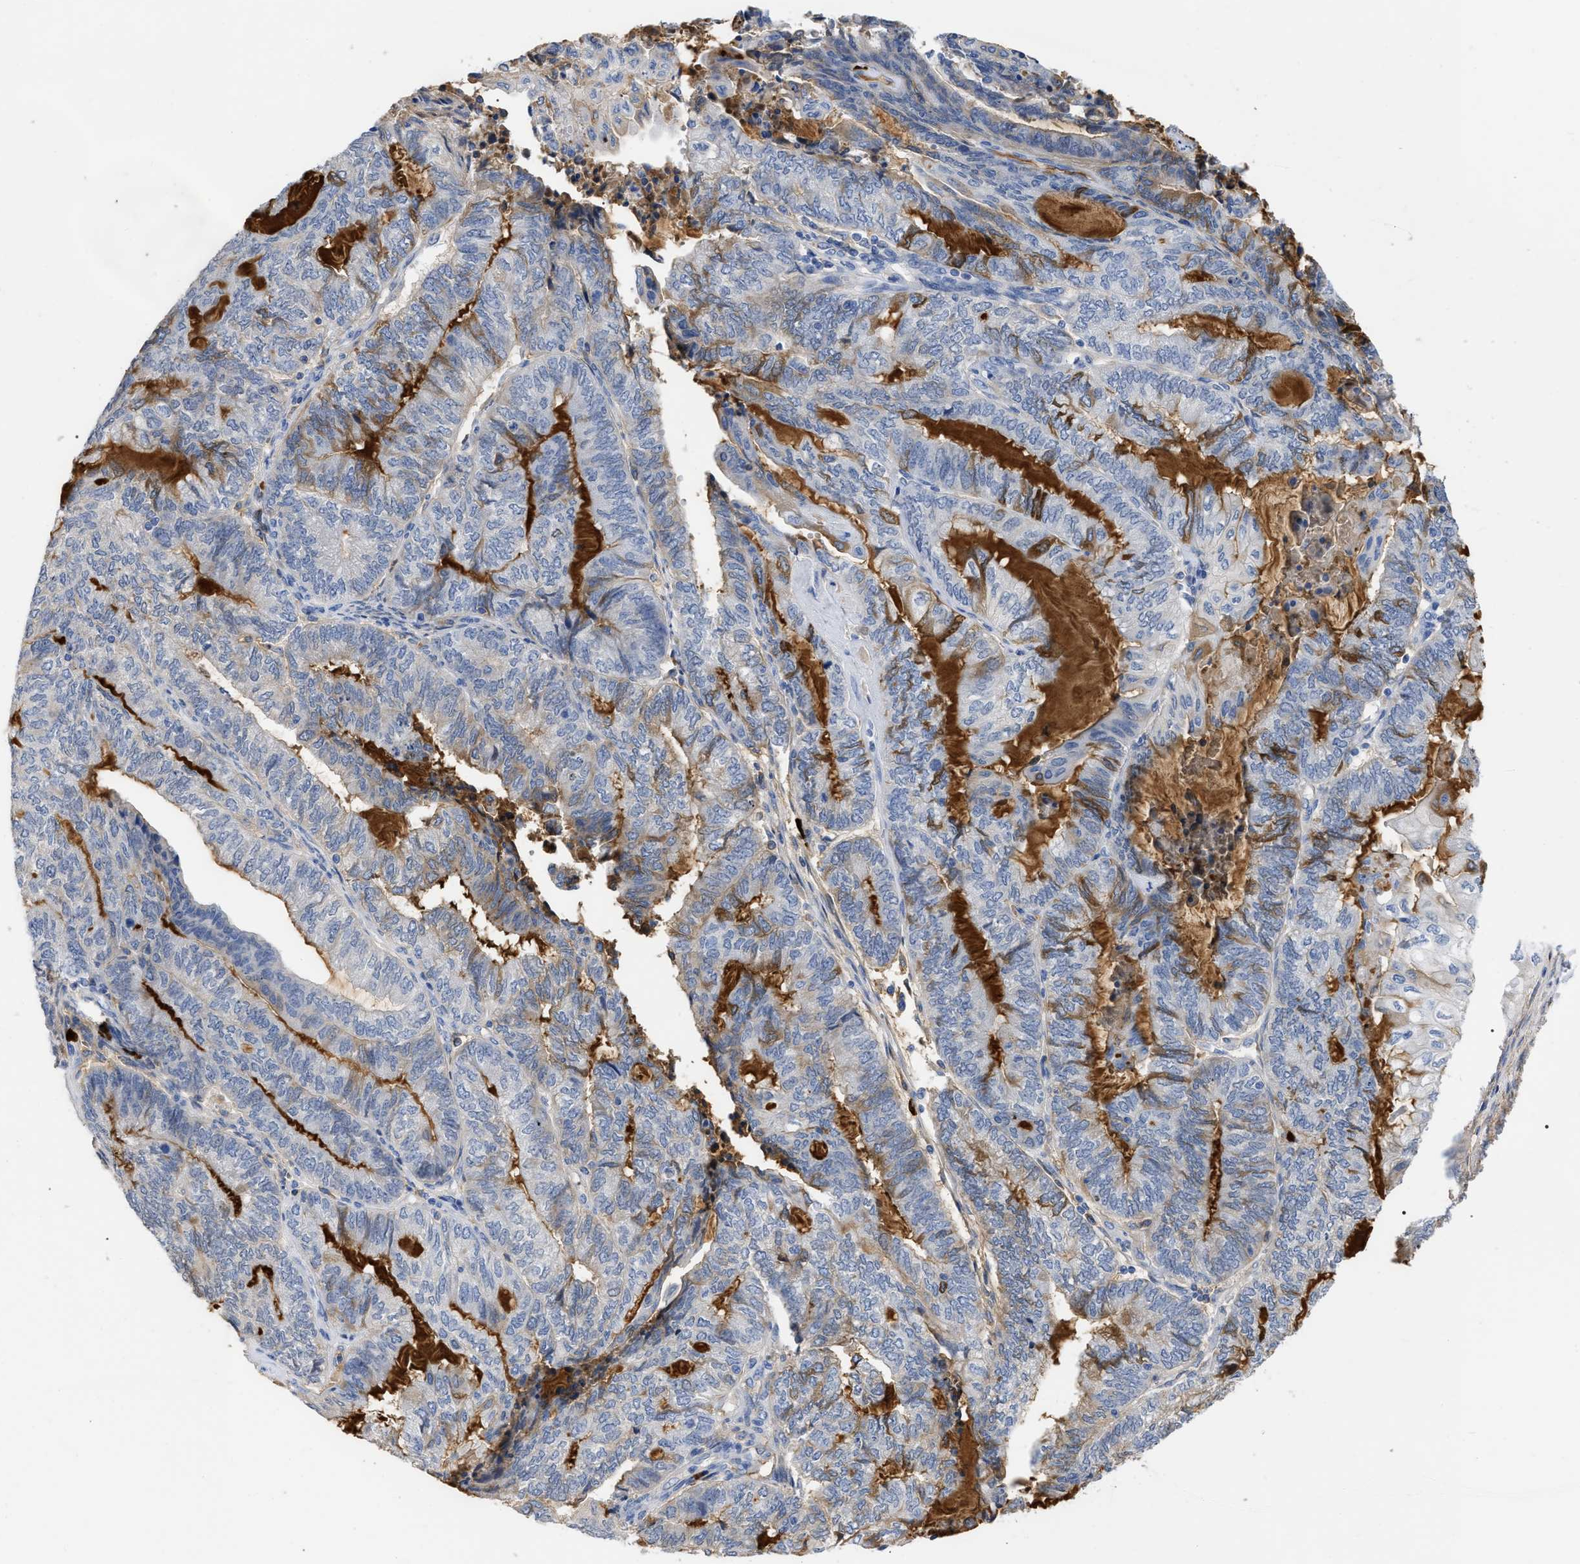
{"staining": {"intensity": "moderate", "quantity": "<25%", "location": "cytoplasmic/membranous"}, "tissue": "endometrial cancer", "cell_type": "Tumor cells", "image_type": "cancer", "snomed": [{"axis": "morphology", "description": "Adenocarcinoma, NOS"}, {"axis": "topography", "description": "Uterus"}, {"axis": "topography", "description": "Endometrium"}], "caption": "Human endometrial cancer stained for a protein (brown) reveals moderate cytoplasmic/membranous positive positivity in approximately <25% of tumor cells.", "gene": "IGHV5-51", "patient": {"sex": "female", "age": 70}}